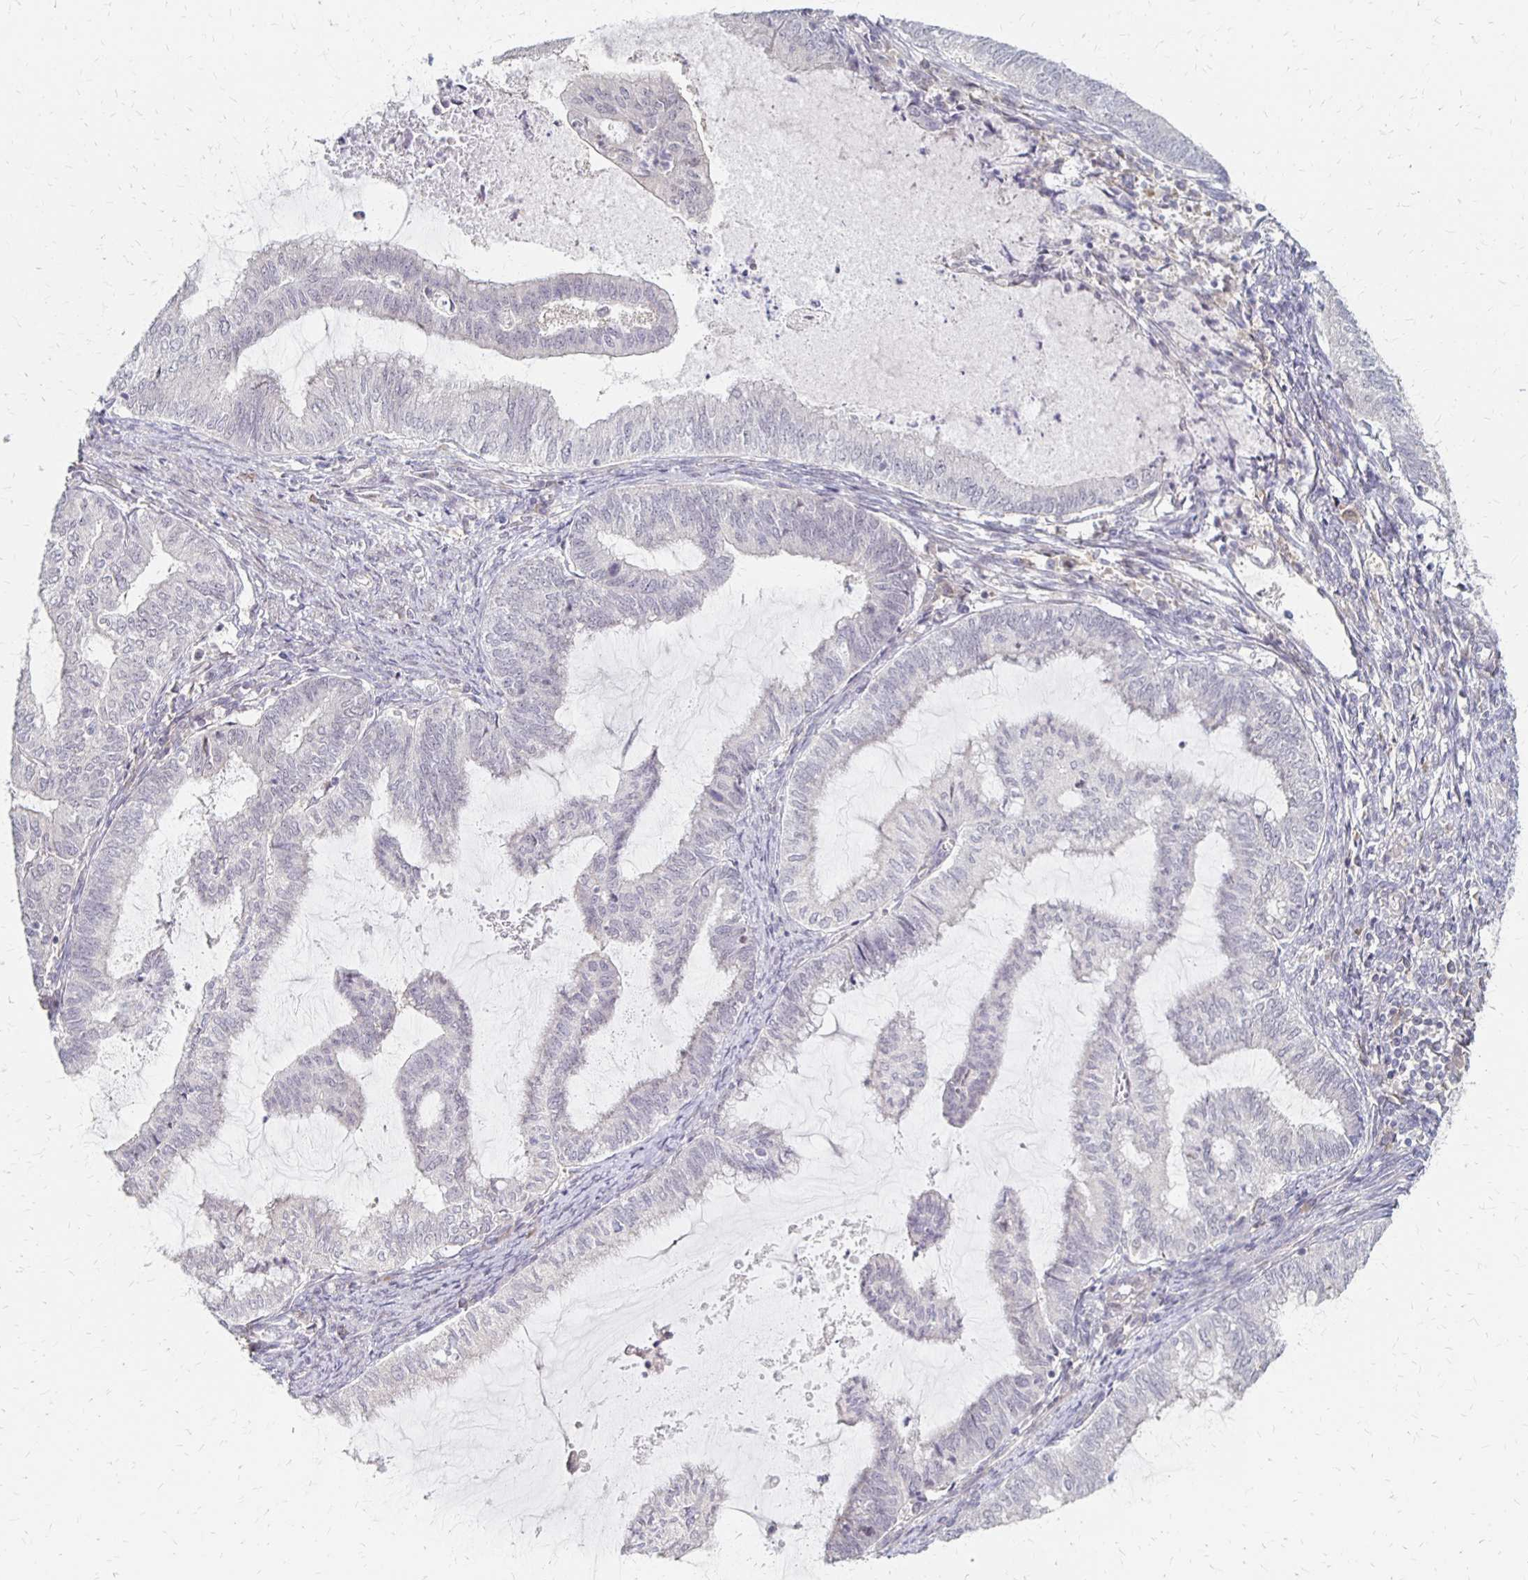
{"staining": {"intensity": "negative", "quantity": "none", "location": "none"}, "tissue": "endometrial cancer", "cell_type": "Tumor cells", "image_type": "cancer", "snomed": [{"axis": "morphology", "description": "Adenocarcinoma, NOS"}, {"axis": "topography", "description": "Endometrium"}], "caption": "DAB (3,3'-diaminobenzidine) immunohistochemical staining of human adenocarcinoma (endometrial) exhibits no significant expression in tumor cells.", "gene": "PRKCB", "patient": {"sex": "female", "age": 79}}